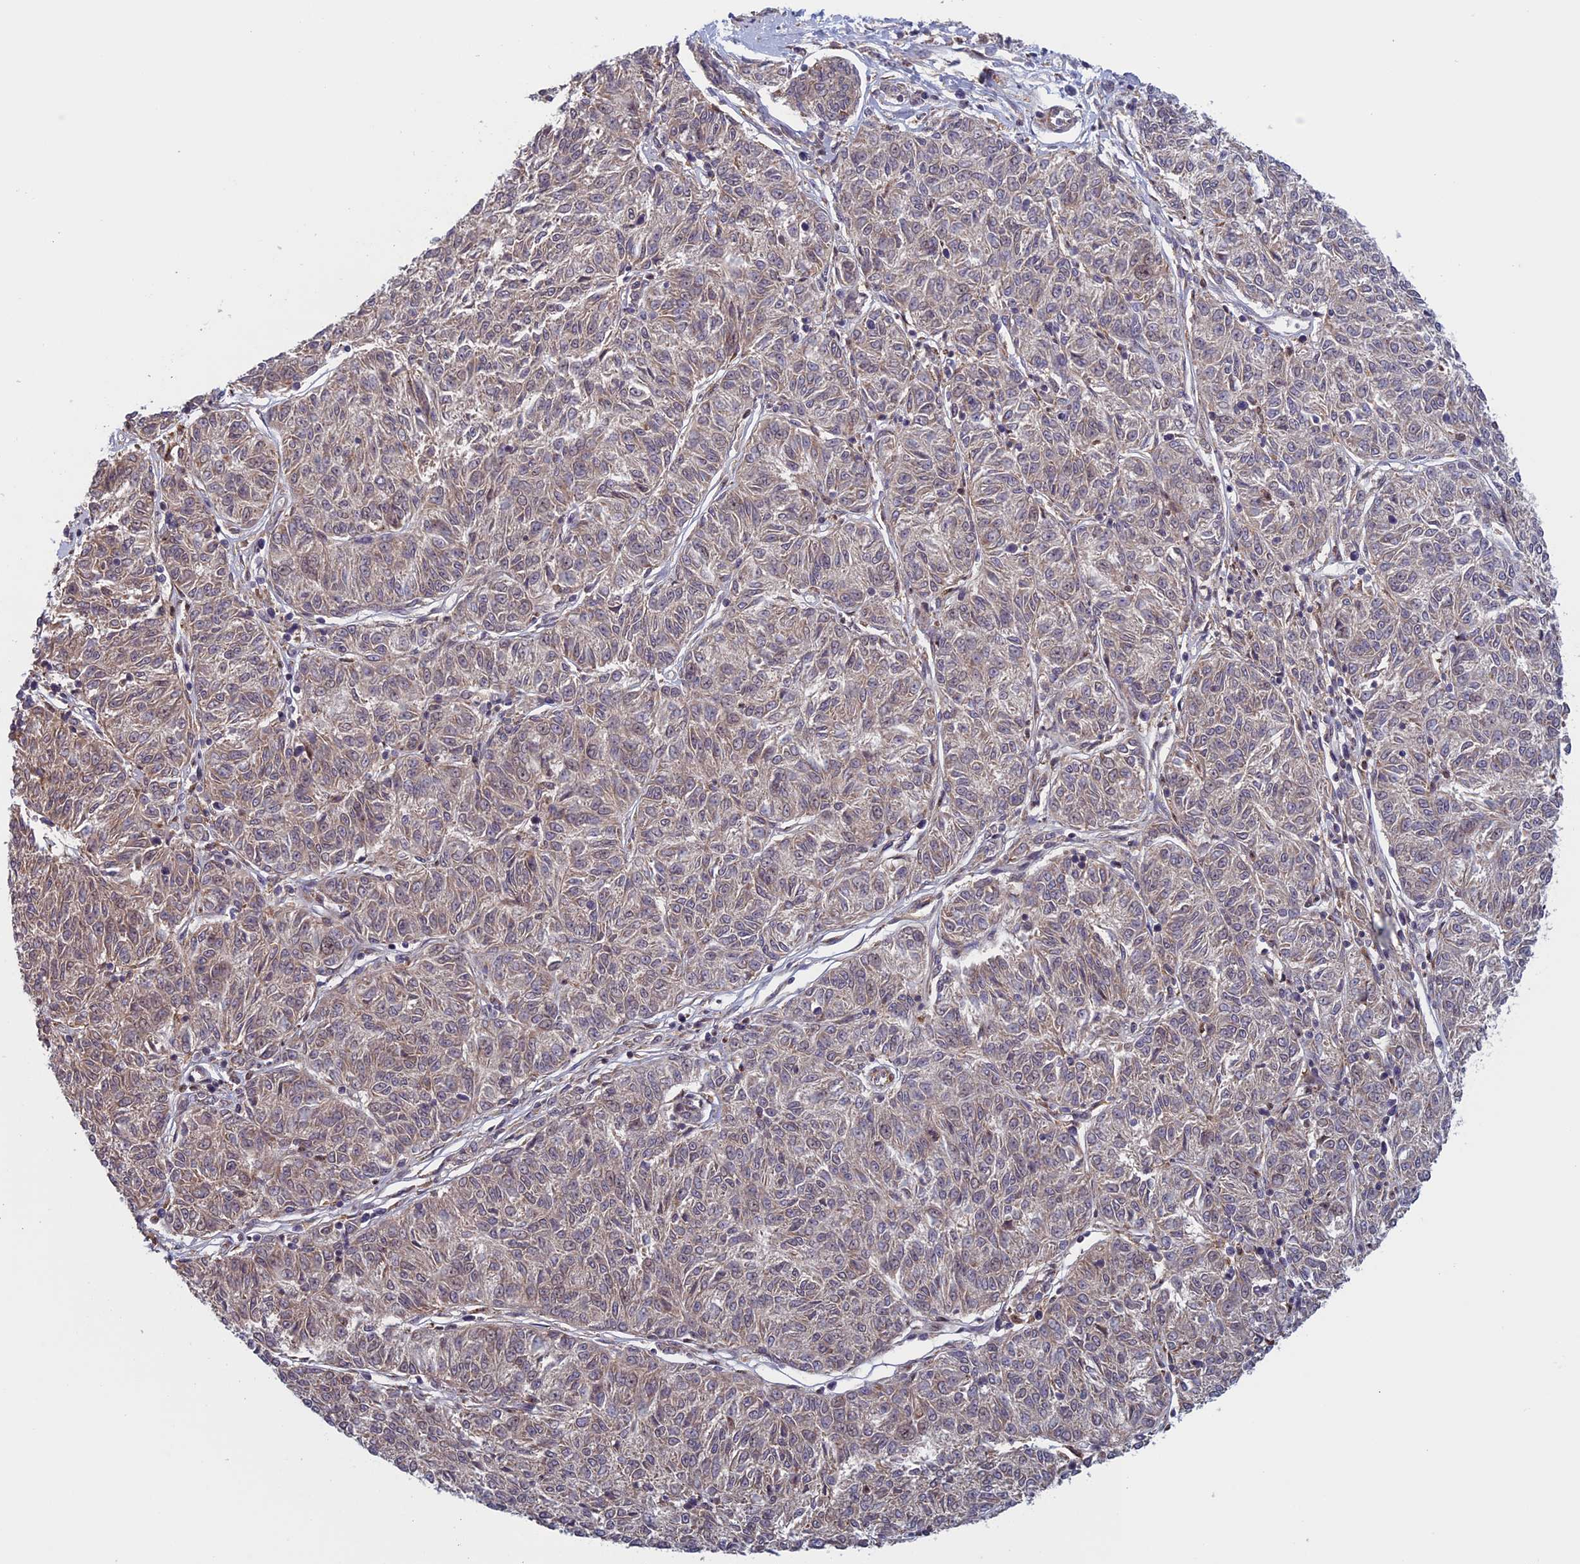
{"staining": {"intensity": "negative", "quantity": "none", "location": "none"}, "tissue": "melanoma", "cell_type": "Tumor cells", "image_type": "cancer", "snomed": [{"axis": "morphology", "description": "Malignant melanoma, NOS"}, {"axis": "topography", "description": "Skin"}], "caption": "An immunohistochemistry micrograph of melanoma is shown. There is no staining in tumor cells of melanoma.", "gene": "FADS1", "patient": {"sex": "female", "age": 72}}